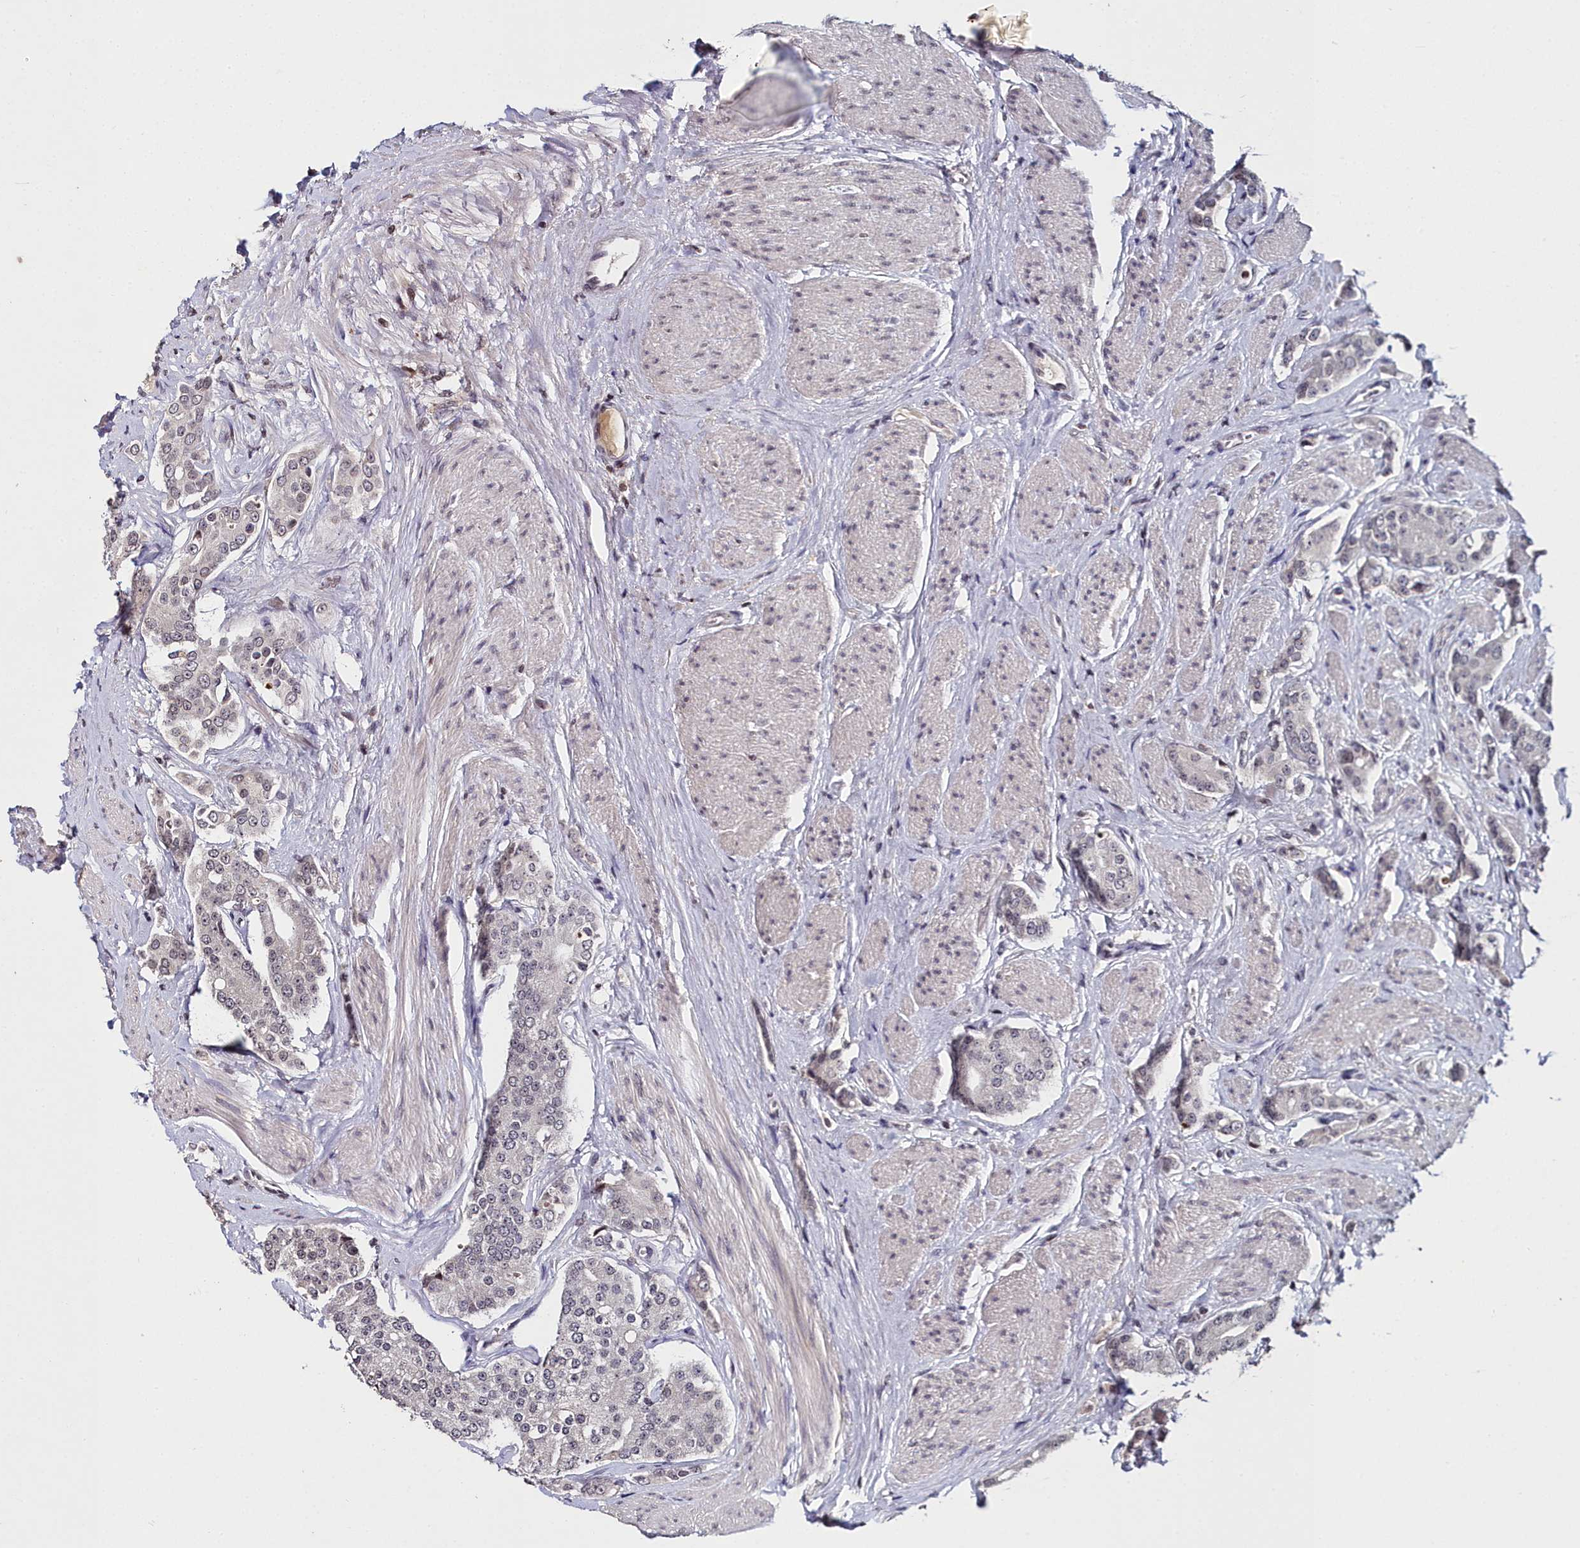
{"staining": {"intensity": "negative", "quantity": "none", "location": "none"}, "tissue": "prostate cancer", "cell_type": "Tumor cells", "image_type": "cancer", "snomed": [{"axis": "morphology", "description": "Adenocarcinoma, High grade"}, {"axis": "topography", "description": "Prostate"}], "caption": "Immunohistochemical staining of human prostate cancer displays no significant expression in tumor cells.", "gene": "FZD4", "patient": {"sex": "male", "age": 71}}